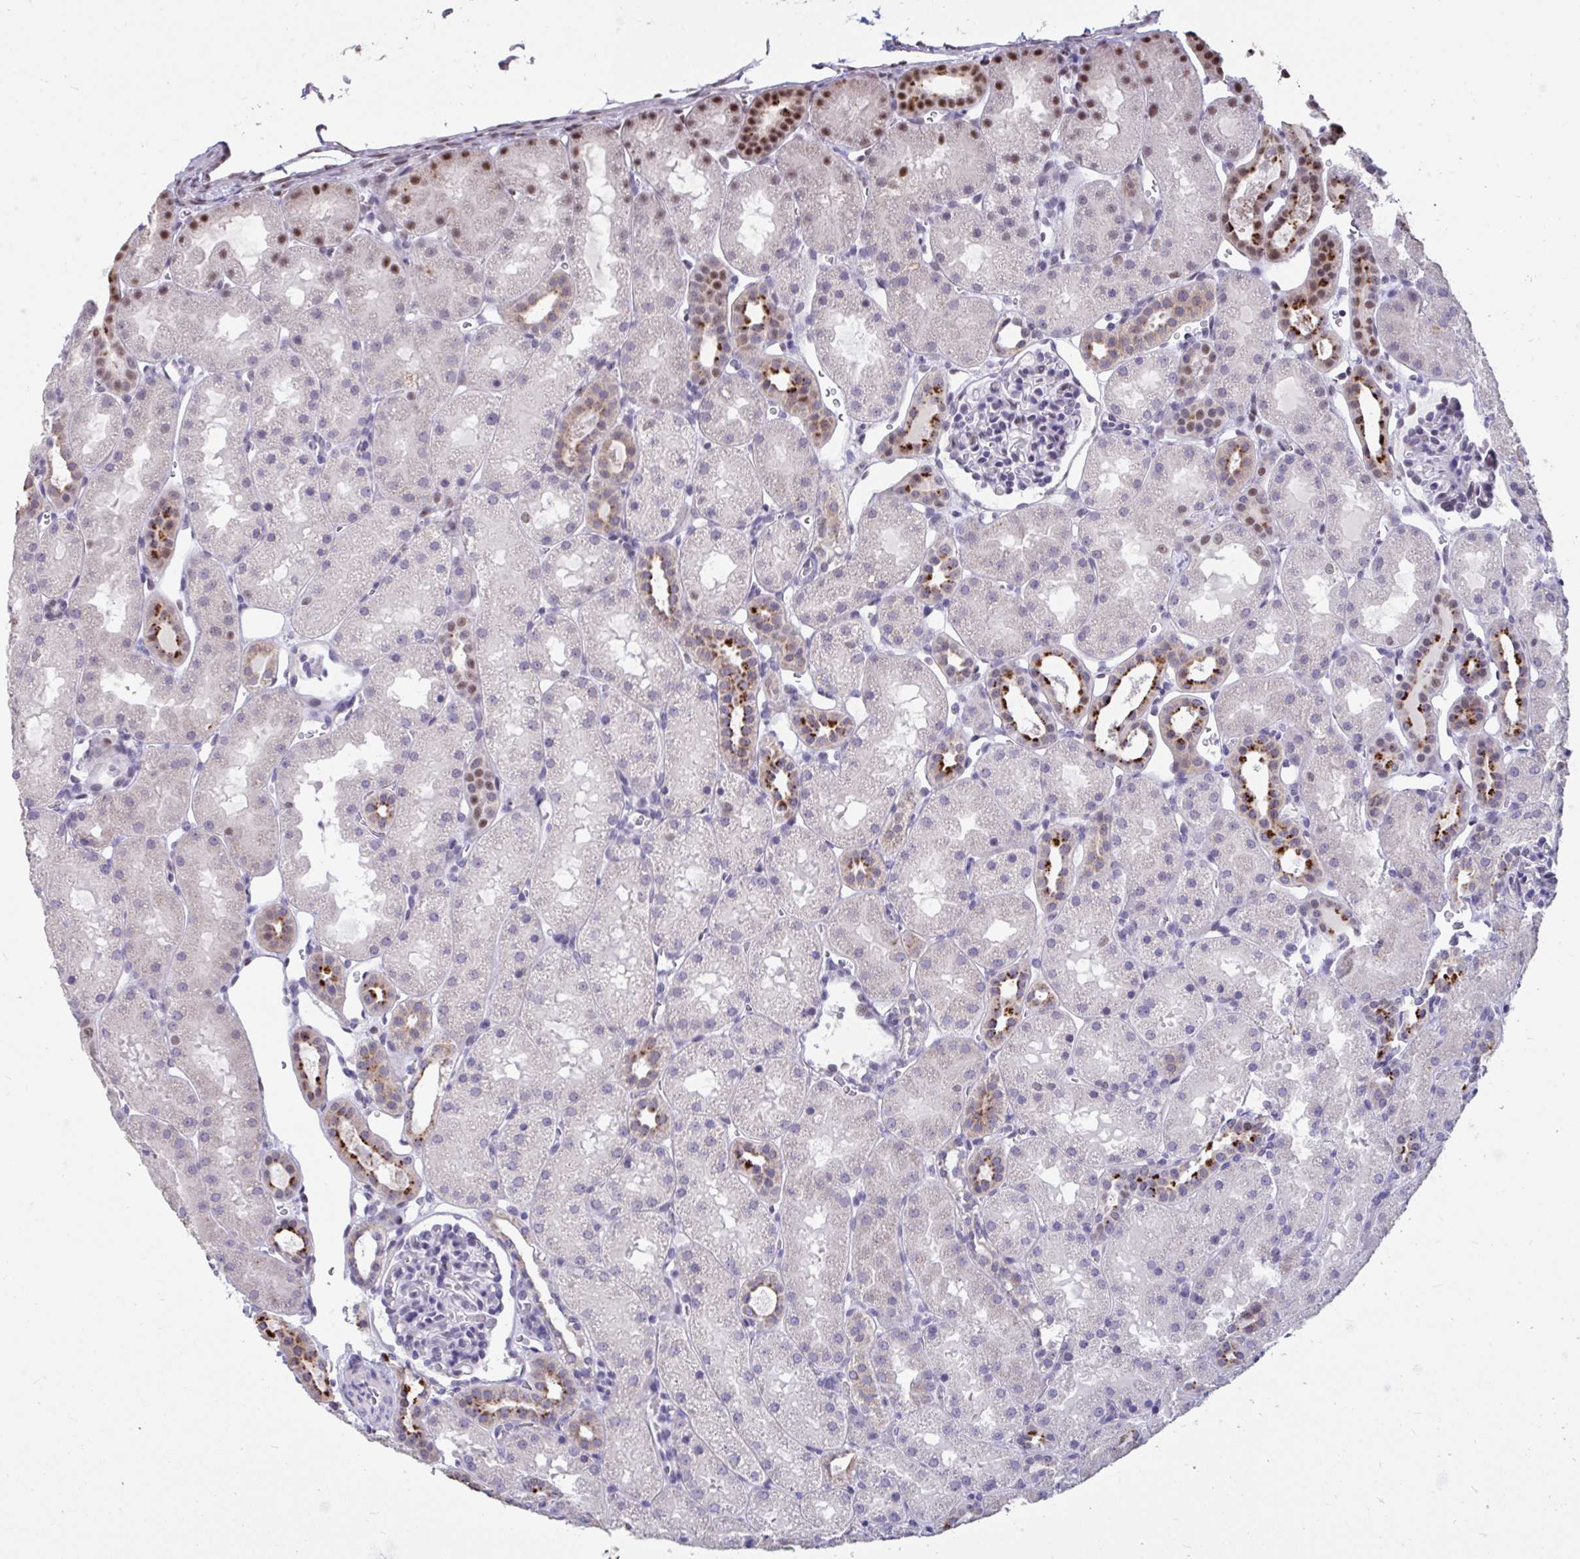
{"staining": {"intensity": "moderate", "quantity": "<25%", "location": "nuclear"}, "tissue": "kidney", "cell_type": "Cells in glomeruli", "image_type": "normal", "snomed": [{"axis": "morphology", "description": "Normal tissue, NOS"}, {"axis": "topography", "description": "Kidney"}], "caption": "Brown immunohistochemical staining in benign human kidney shows moderate nuclear staining in approximately <25% of cells in glomeruli. Immunohistochemistry stains the protein of interest in brown and the nuclei are stained blue.", "gene": "DDX39A", "patient": {"sex": "male", "age": 2}}